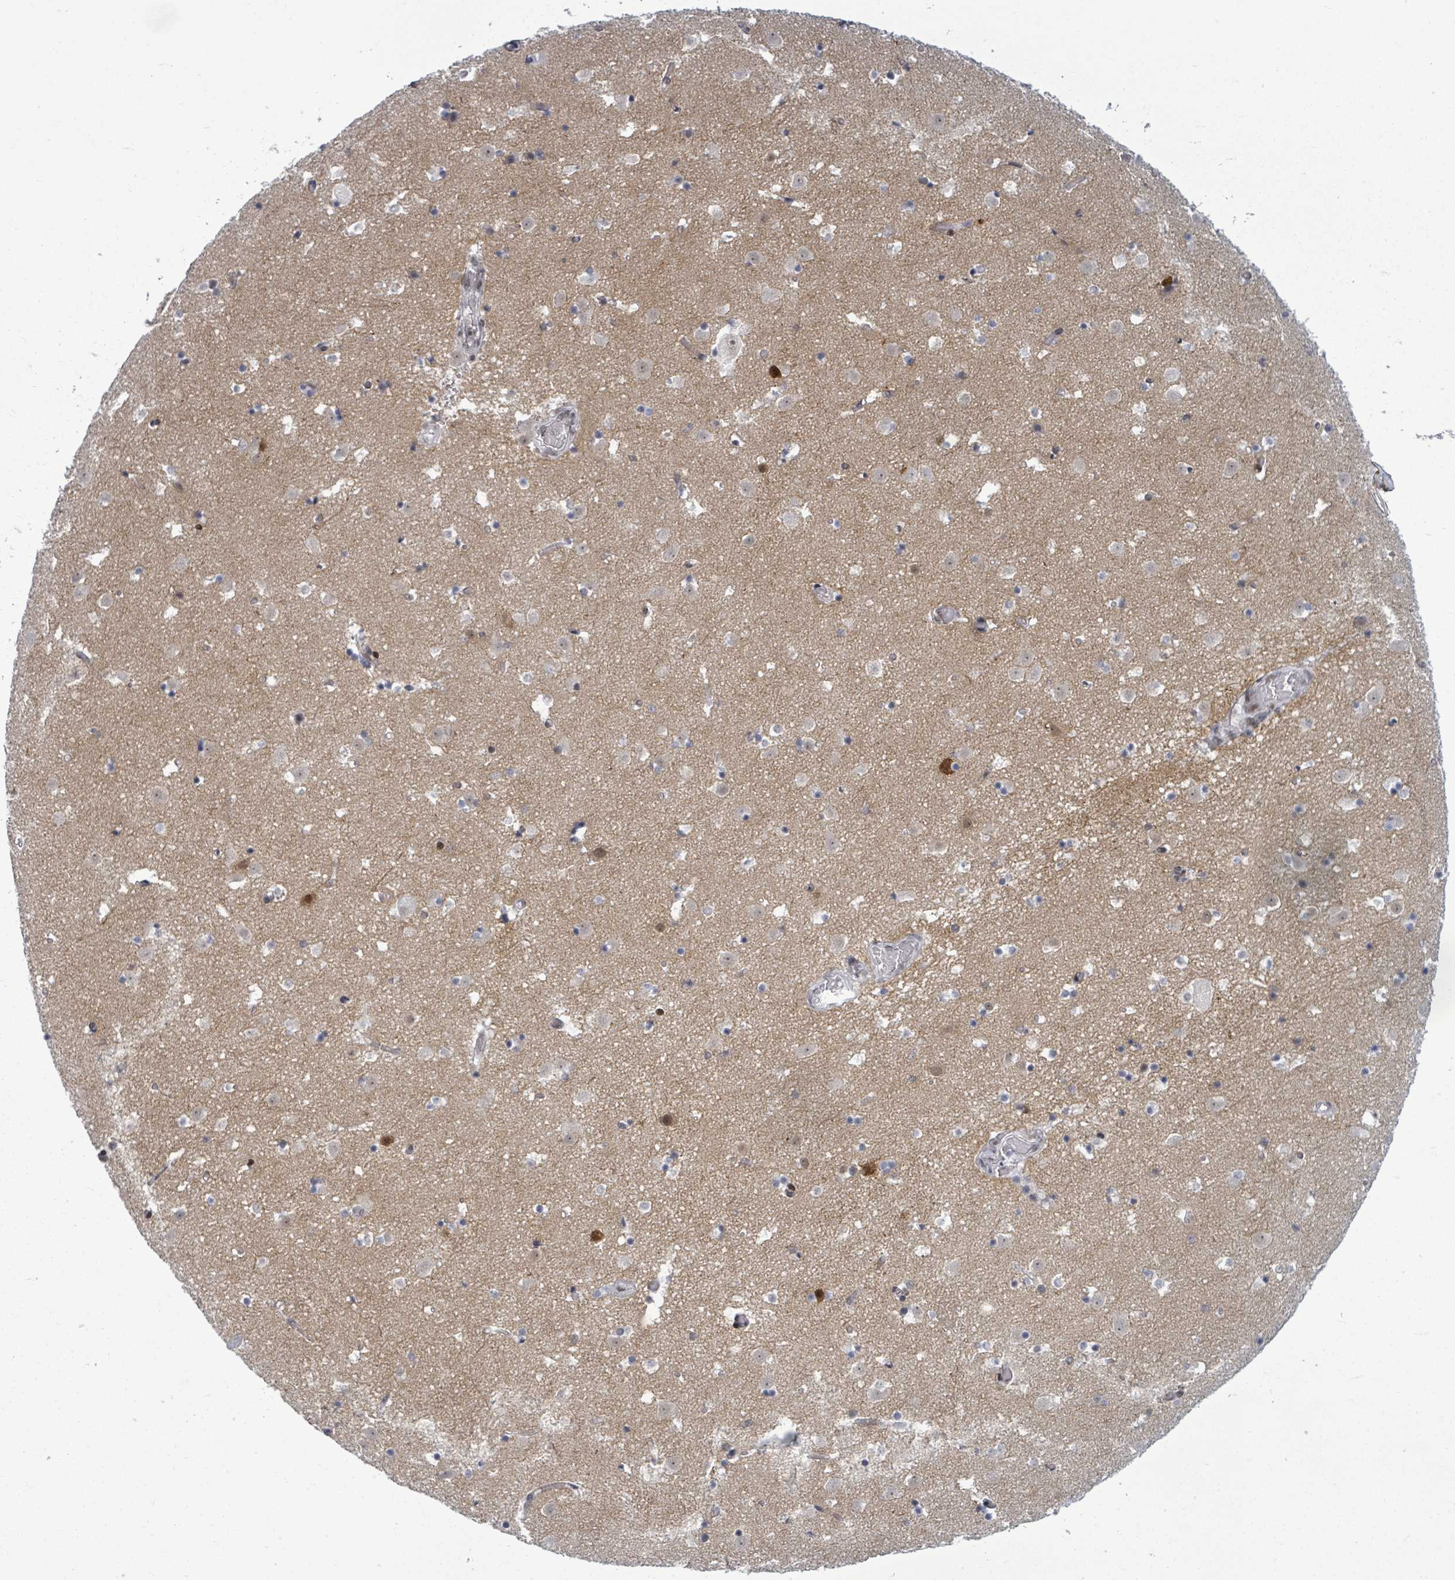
{"staining": {"intensity": "moderate", "quantity": "<25%", "location": "cytoplasmic/membranous,nuclear"}, "tissue": "caudate", "cell_type": "Glial cells", "image_type": "normal", "snomed": [{"axis": "morphology", "description": "Normal tissue, NOS"}, {"axis": "topography", "description": "Lateral ventricle wall"}], "caption": "Normal caudate was stained to show a protein in brown. There is low levels of moderate cytoplasmic/membranous,nuclear expression in approximately <25% of glial cells.", "gene": "BIVM", "patient": {"sex": "male", "age": 25}}